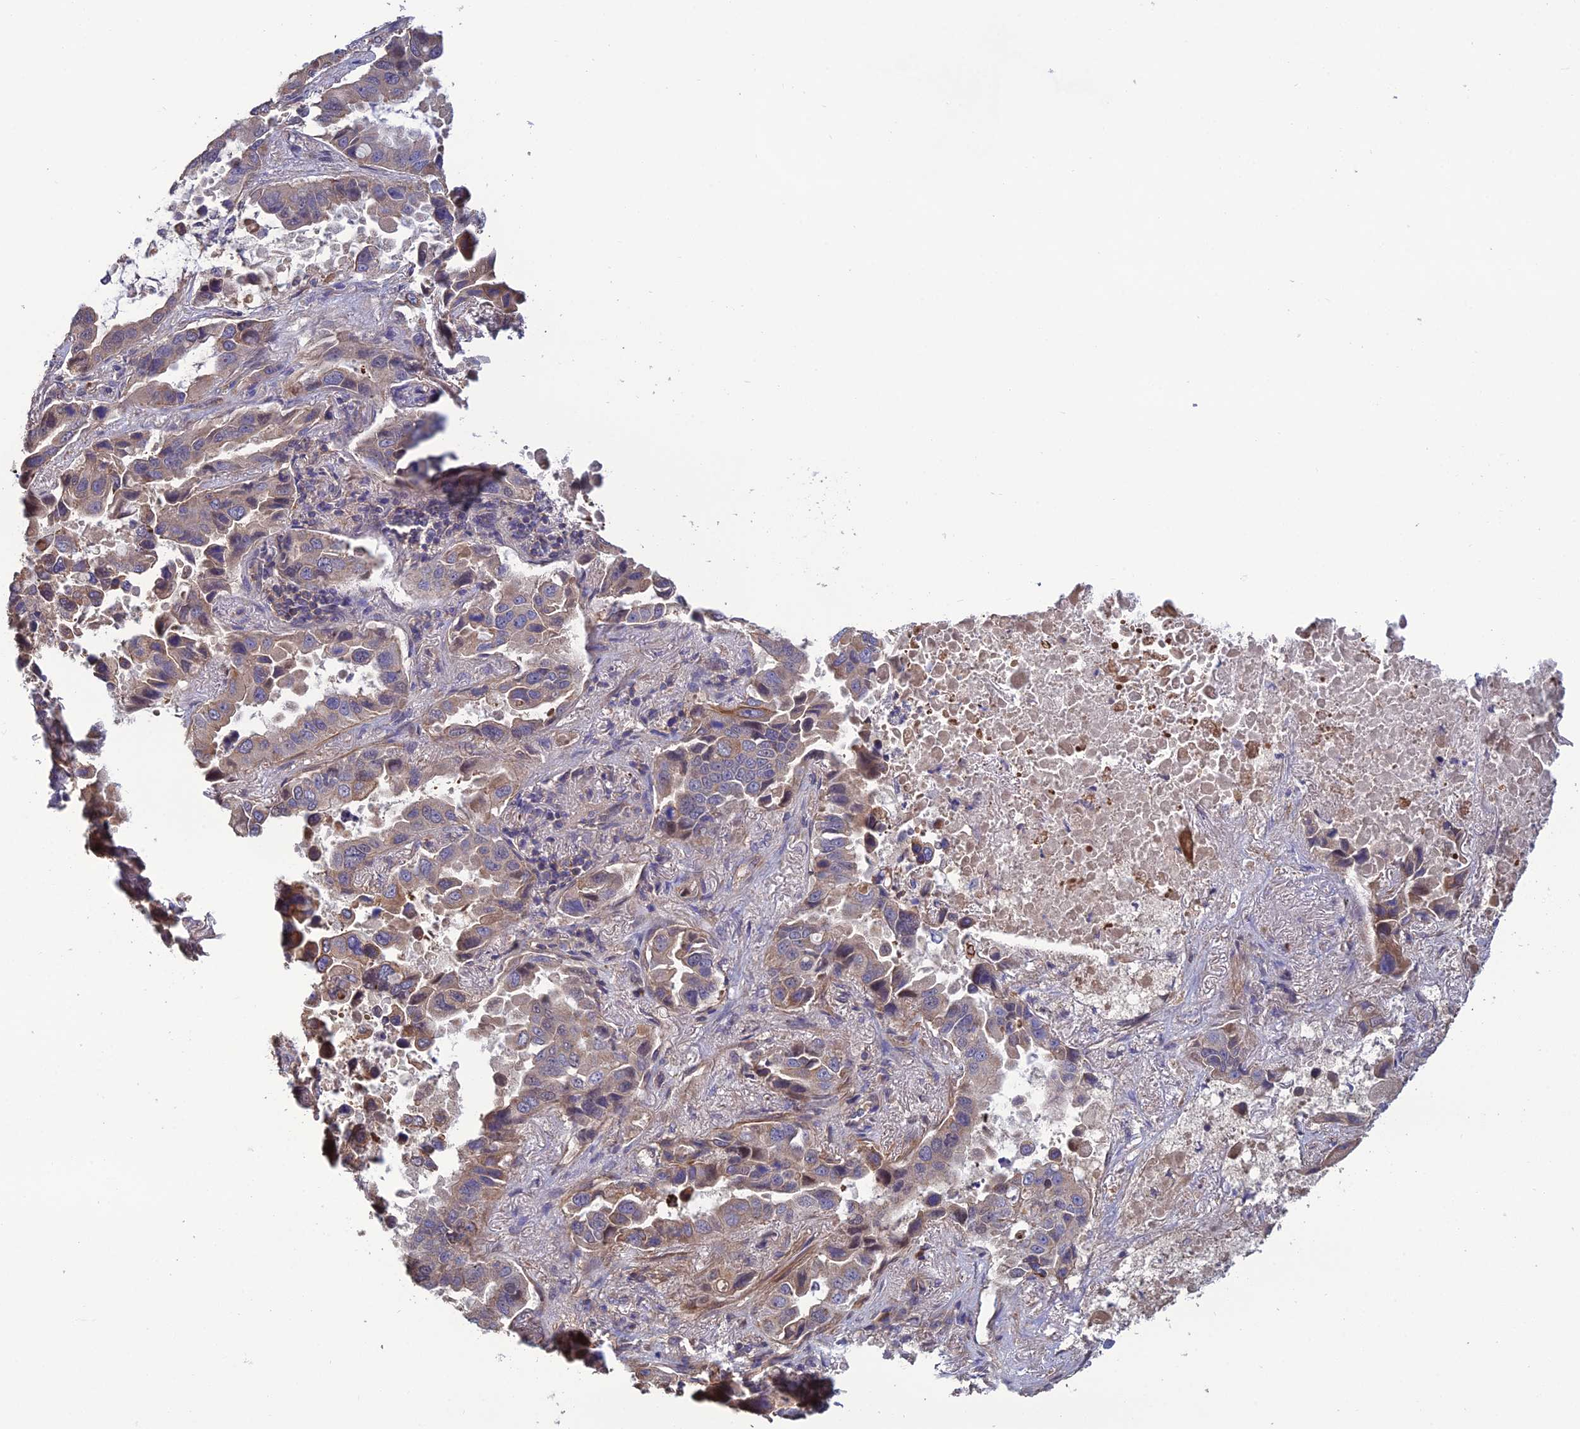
{"staining": {"intensity": "weak", "quantity": "25%-75%", "location": "cytoplasmic/membranous"}, "tissue": "lung cancer", "cell_type": "Tumor cells", "image_type": "cancer", "snomed": [{"axis": "morphology", "description": "Adenocarcinoma, NOS"}, {"axis": "topography", "description": "Lung"}], "caption": "Human lung cancer (adenocarcinoma) stained for a protein (brown) demonstrates weak cytoplasmic/membranous positive staining in about 25%-75% of tumor cells.", "gene": "GALR2", "patient": {"sex": "male", "age": 64}}